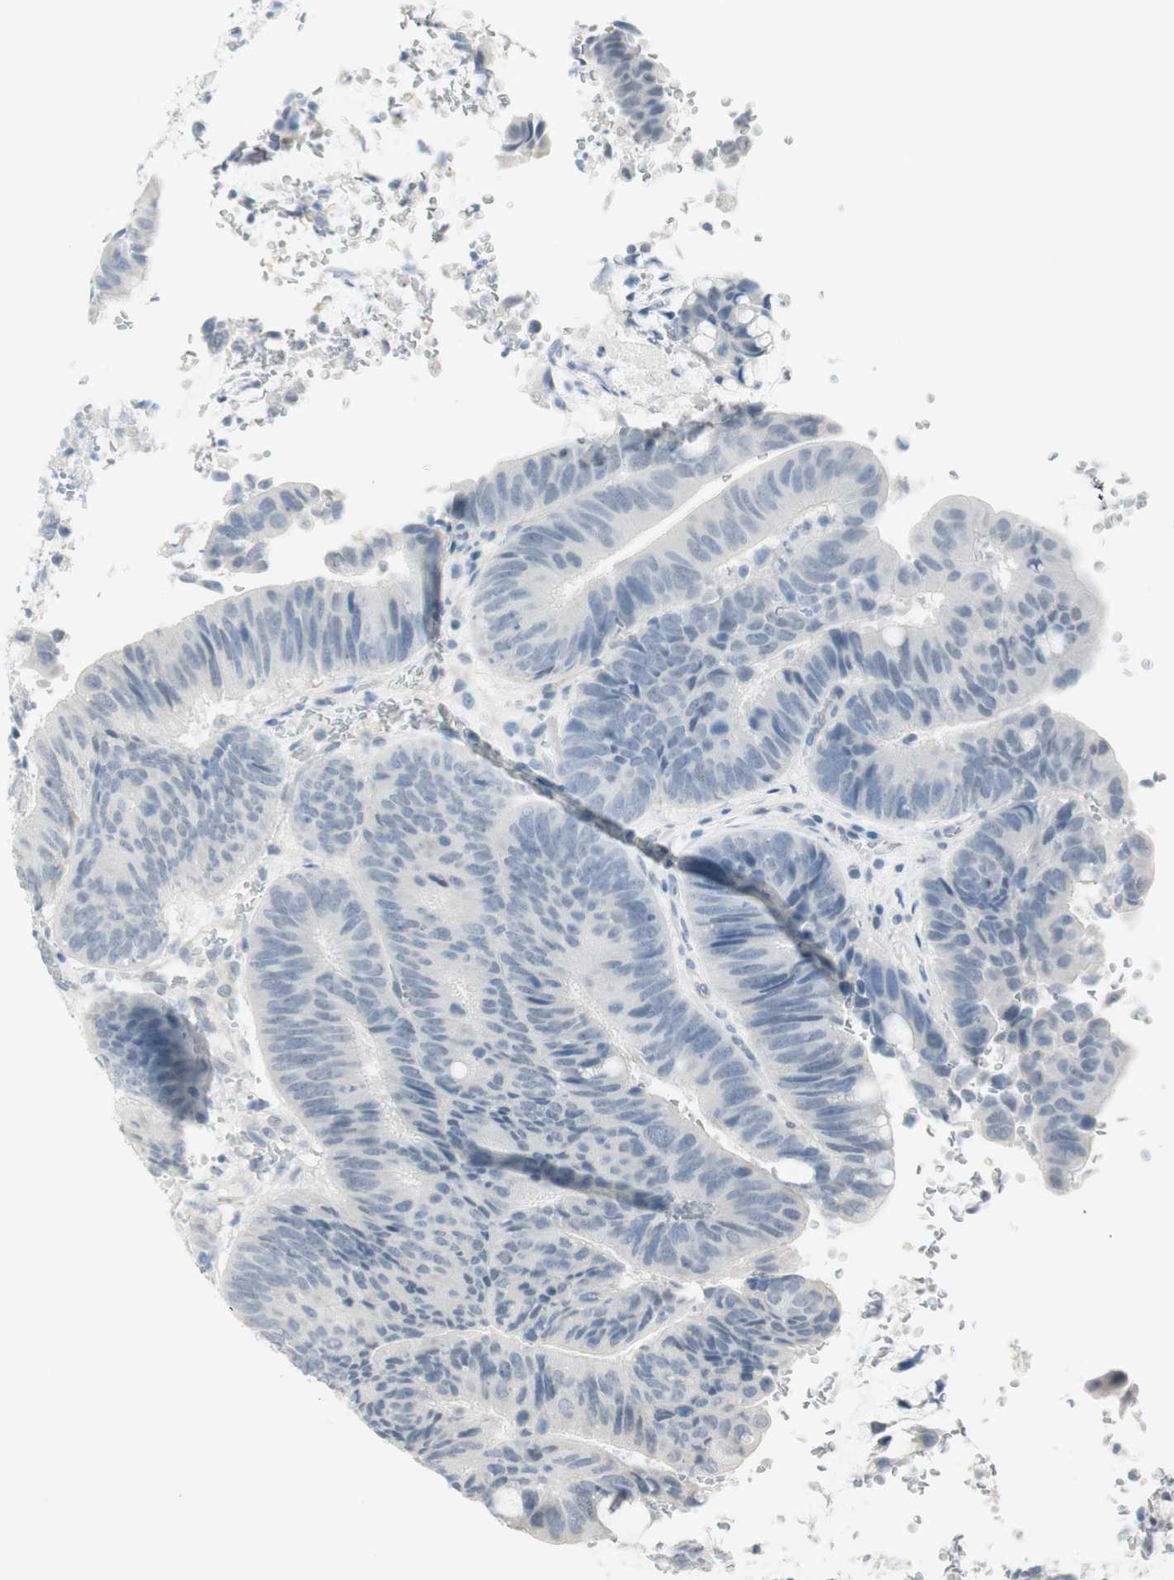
{"staining": {"intensity": "negative", "quantity": "none", "location": "none"}, "tissue": "colorectal cancer", "cell_type": "Tumor cells", "image_type": "cancer", "snomed": [{"axis": "morphology", "description": "Normal tissue, NOS"}, {"axis": "morphology", "description": "Adenocarcinoma, NOS"}, {"axis": "topography", "description": "Rectum"}, {"axis": "topography", "description": "Peripheral nerve tissue"}], "caption": "Tumor cells are negative for protein expression in human colorectal adenocarcinoma. Brightfield microscopy of immunohistochemistry (IHC) stained with DAB (3,3'-diaminobenzidine) (brown) and hematoxylin (blue), captured at high magnification.", "gene": "MLLT10", "patient": {"sex": "male", "age": 92}}